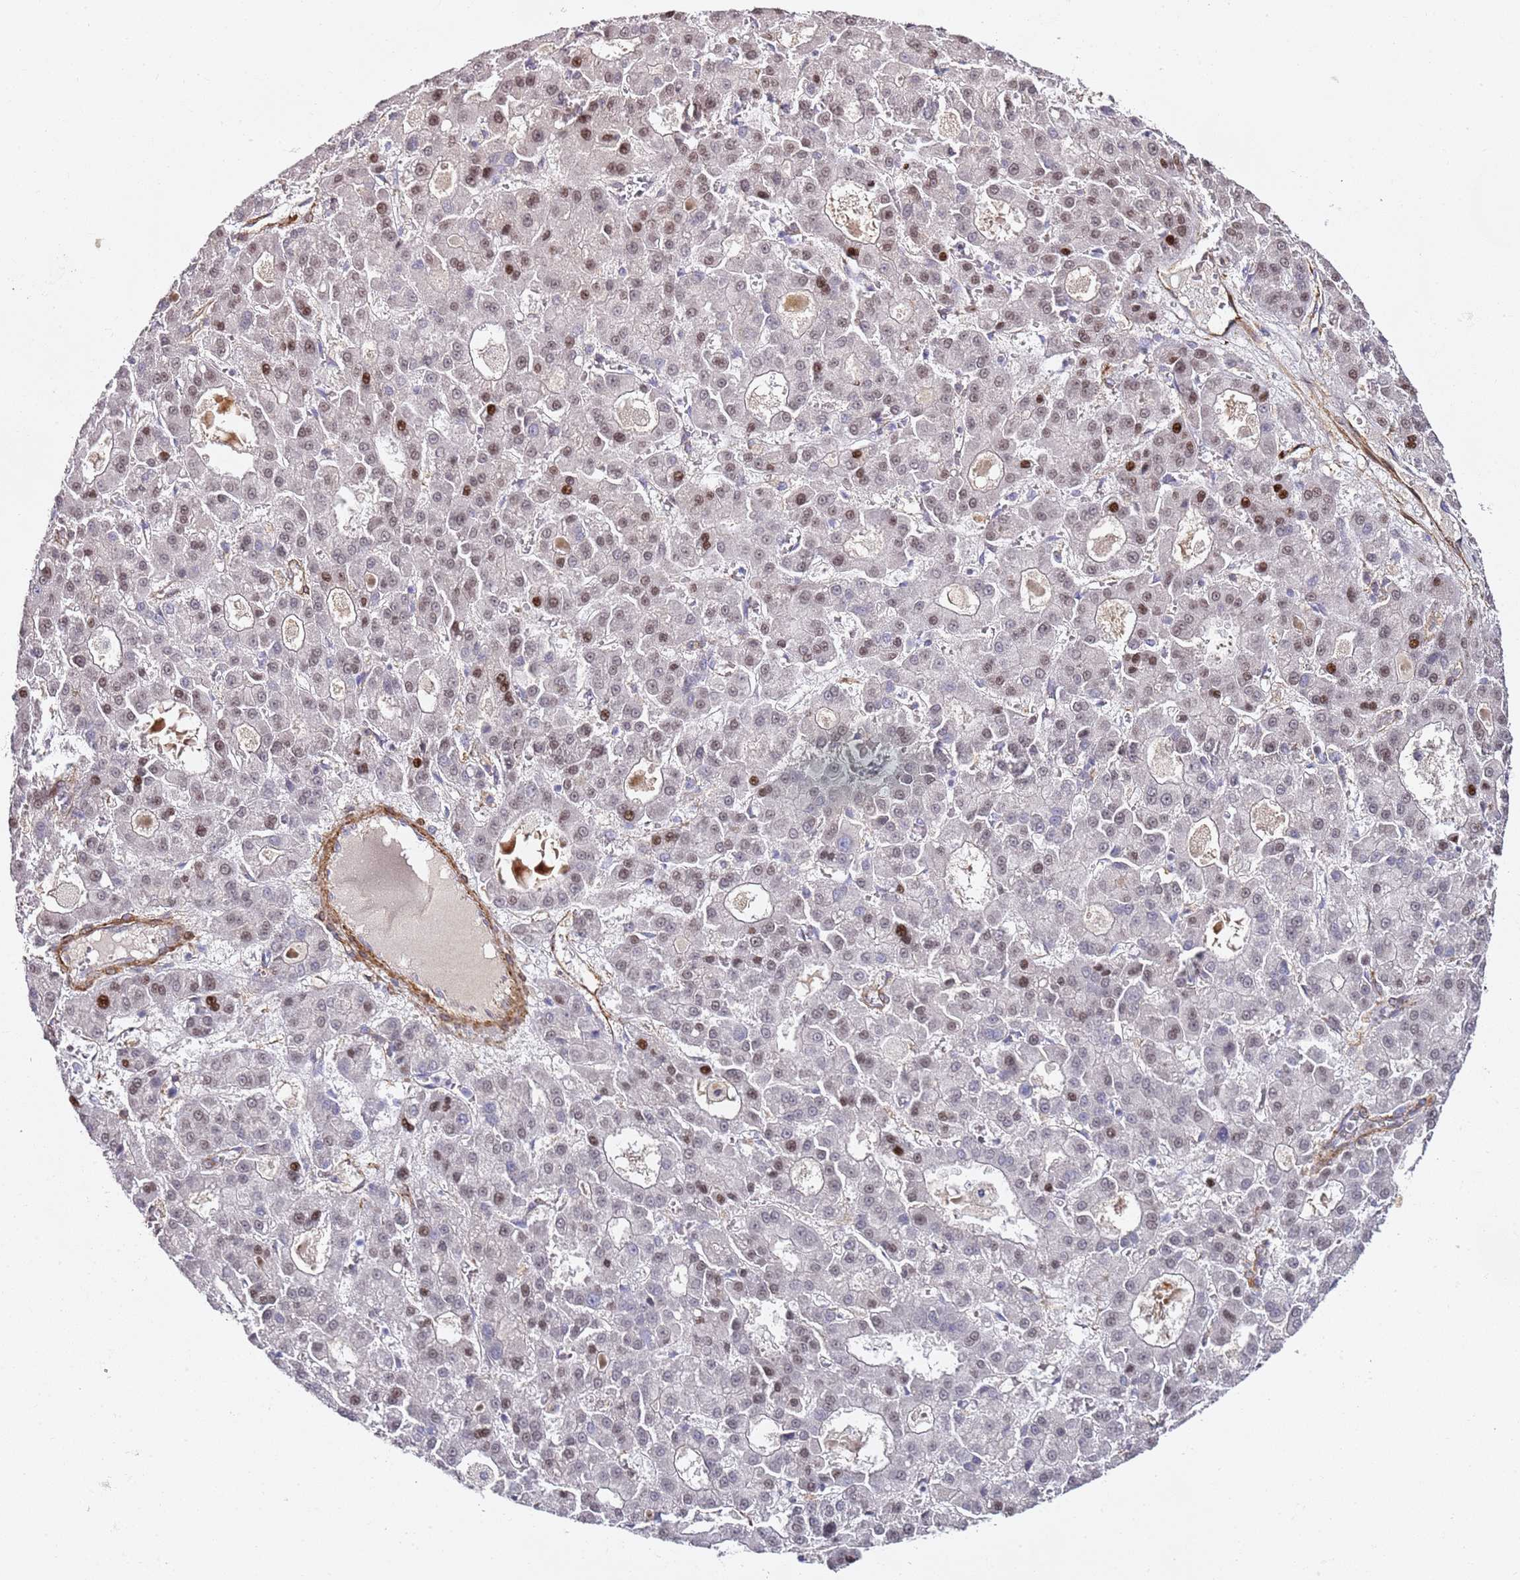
{"staining": {"intensity": "moderate", "quantity": "25%-75%", "location": "nuclear"}, "tissue": "liver cancer", "cell_type": "Tumor cells", "image_type": "cancer", "snomed": [{"axis": "morphology", "description": "Carcinoma, Hepatocellular, NOS"}, {"axis": "topography", "description": "Liver"}], "caption": "A brown stain shows moderate nuclear expression of a protein in human liver hepatocellular carcinoma tumor cells.", "gene": "EPS8L1", "patient": {"sex": "male", "age": 70}}